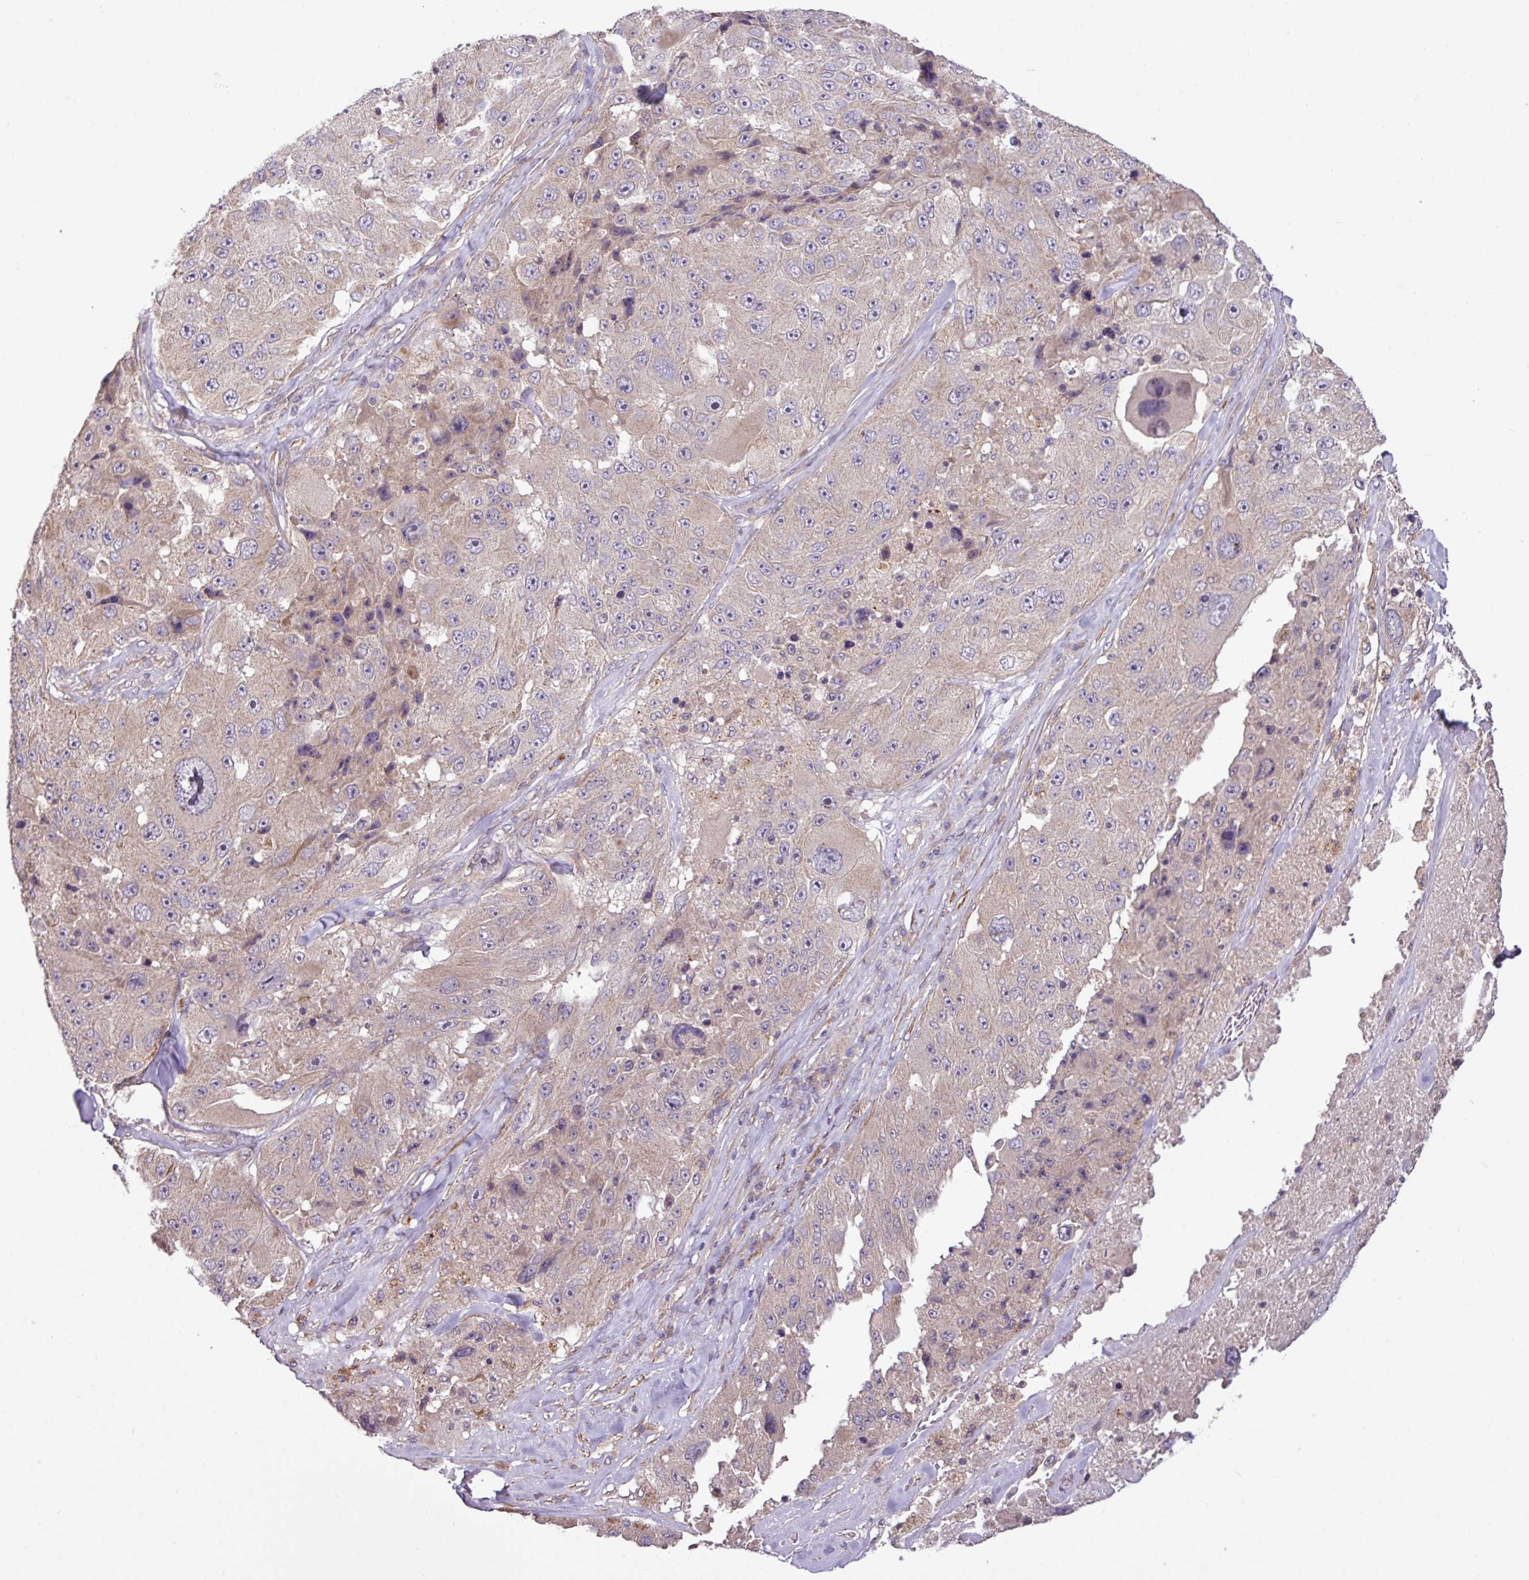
{"staining": {"intensity": "weak", "quantity": "25%-75%", "location": "cytoplasmic/membranous"}, "tissue": "melanoma", "cell_type": "Tumor cells", "image_type": "cancer", "snomed": [{"axis": "morphology", "description": "Malignant melanoma, Metastatic site"}, {"axis": "topography", "description": "Lymph node"}], "caption": "Tumor cells exhibit weak cytoplasmic/membranous positivity in approximately 25%-75% of cells in melanoma. Nuclei are stained in blue.", "gene": "XIAP", "patient": {"sex": "male", "age": 62}}